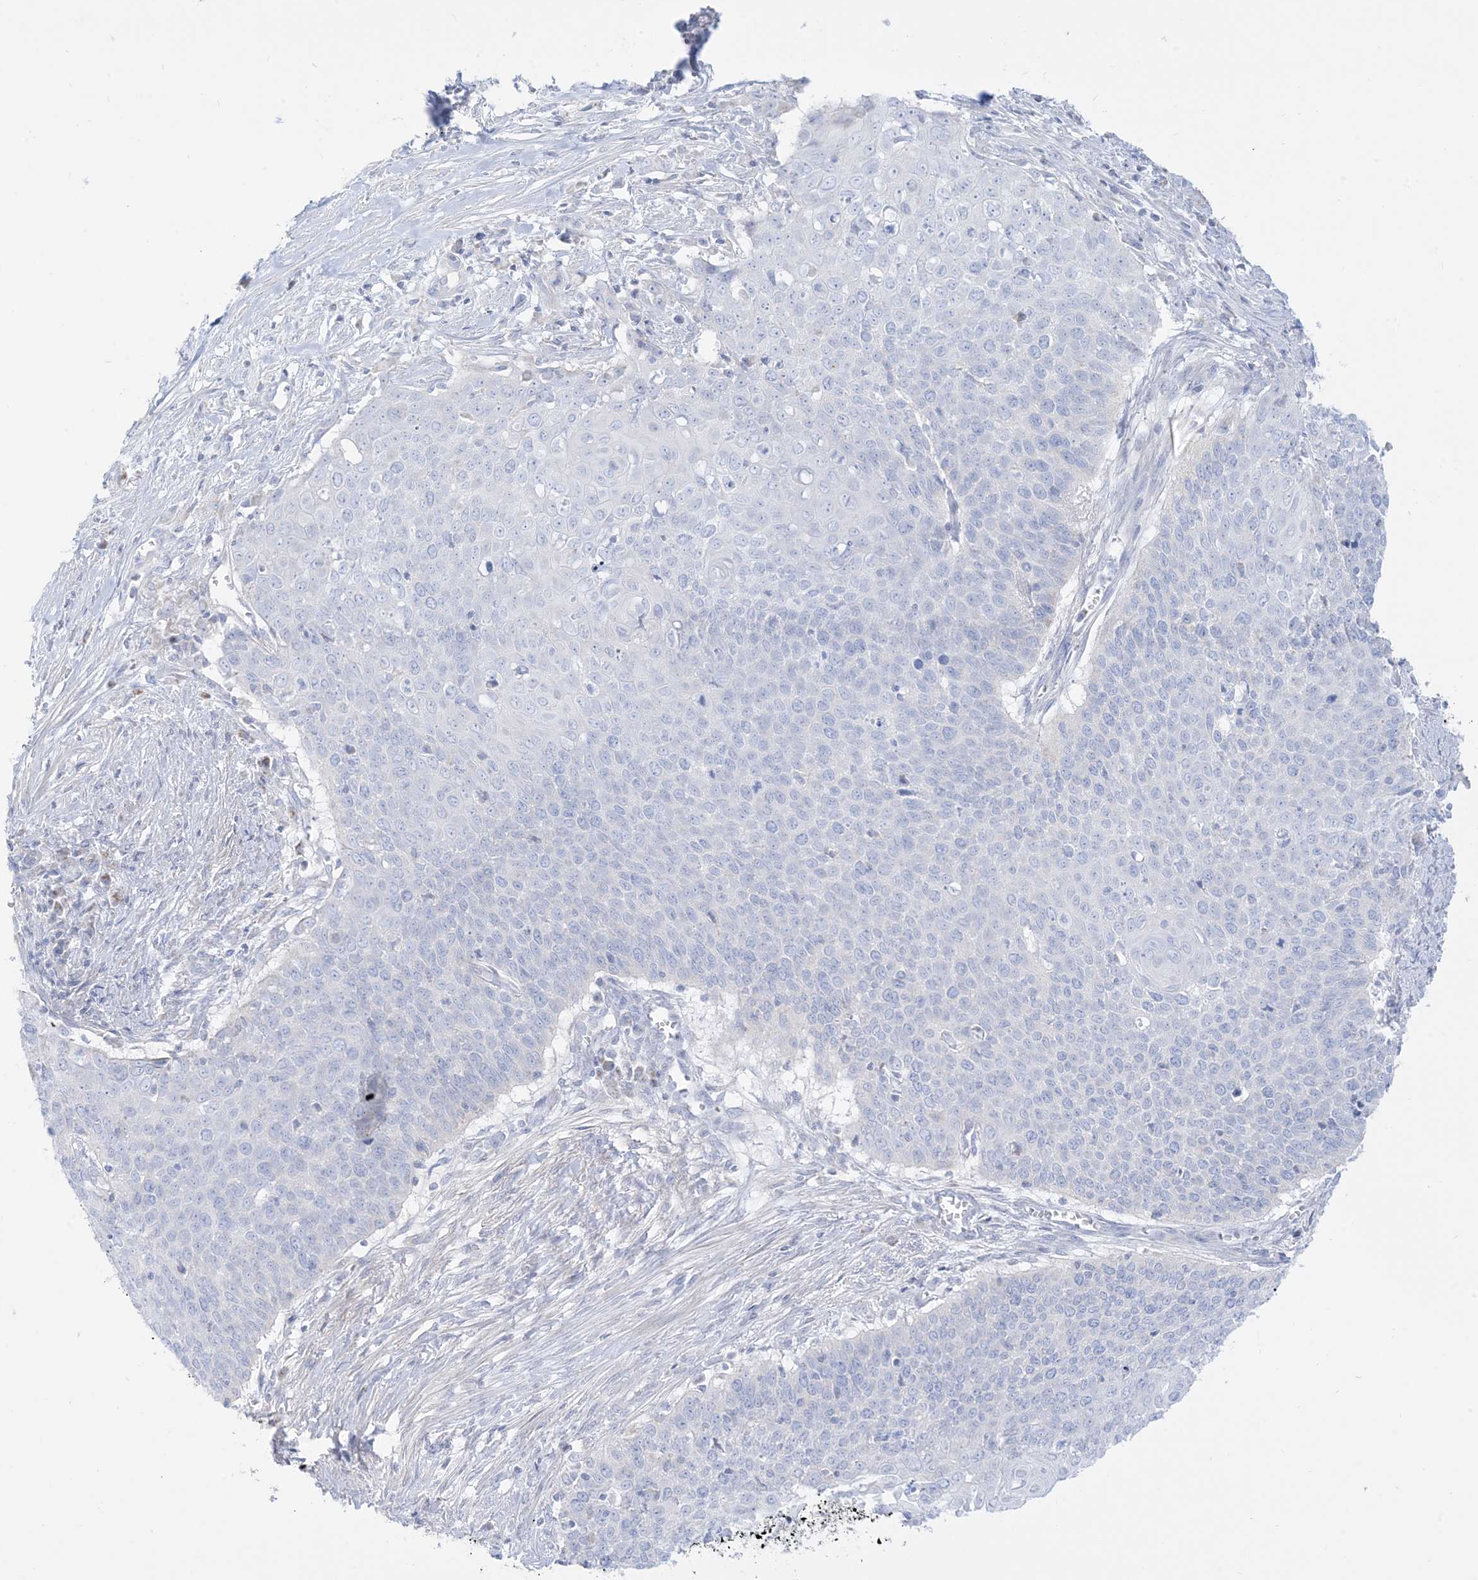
{"staining": {"intensity": "negative", "quantity": "none", "location": "none"}, "tissue": "cervical cancer", "cell_type": "Tumor cells", "image_type": "cancer", "snomed": [{"axis": "morphology", "description": "Squamous cell carcinoma, NOS"}, {"axis": "topography", "description": "Cervix"}], "caption": "Immunohistochemistry (IHC) micrograph of human cervical cancer (squamous cell carcinoma) stained for a protein (brown), which displays no staining in tumor cells.", "gene": "SLC26A3", "patient": {"sex": "female", "age": 39}}